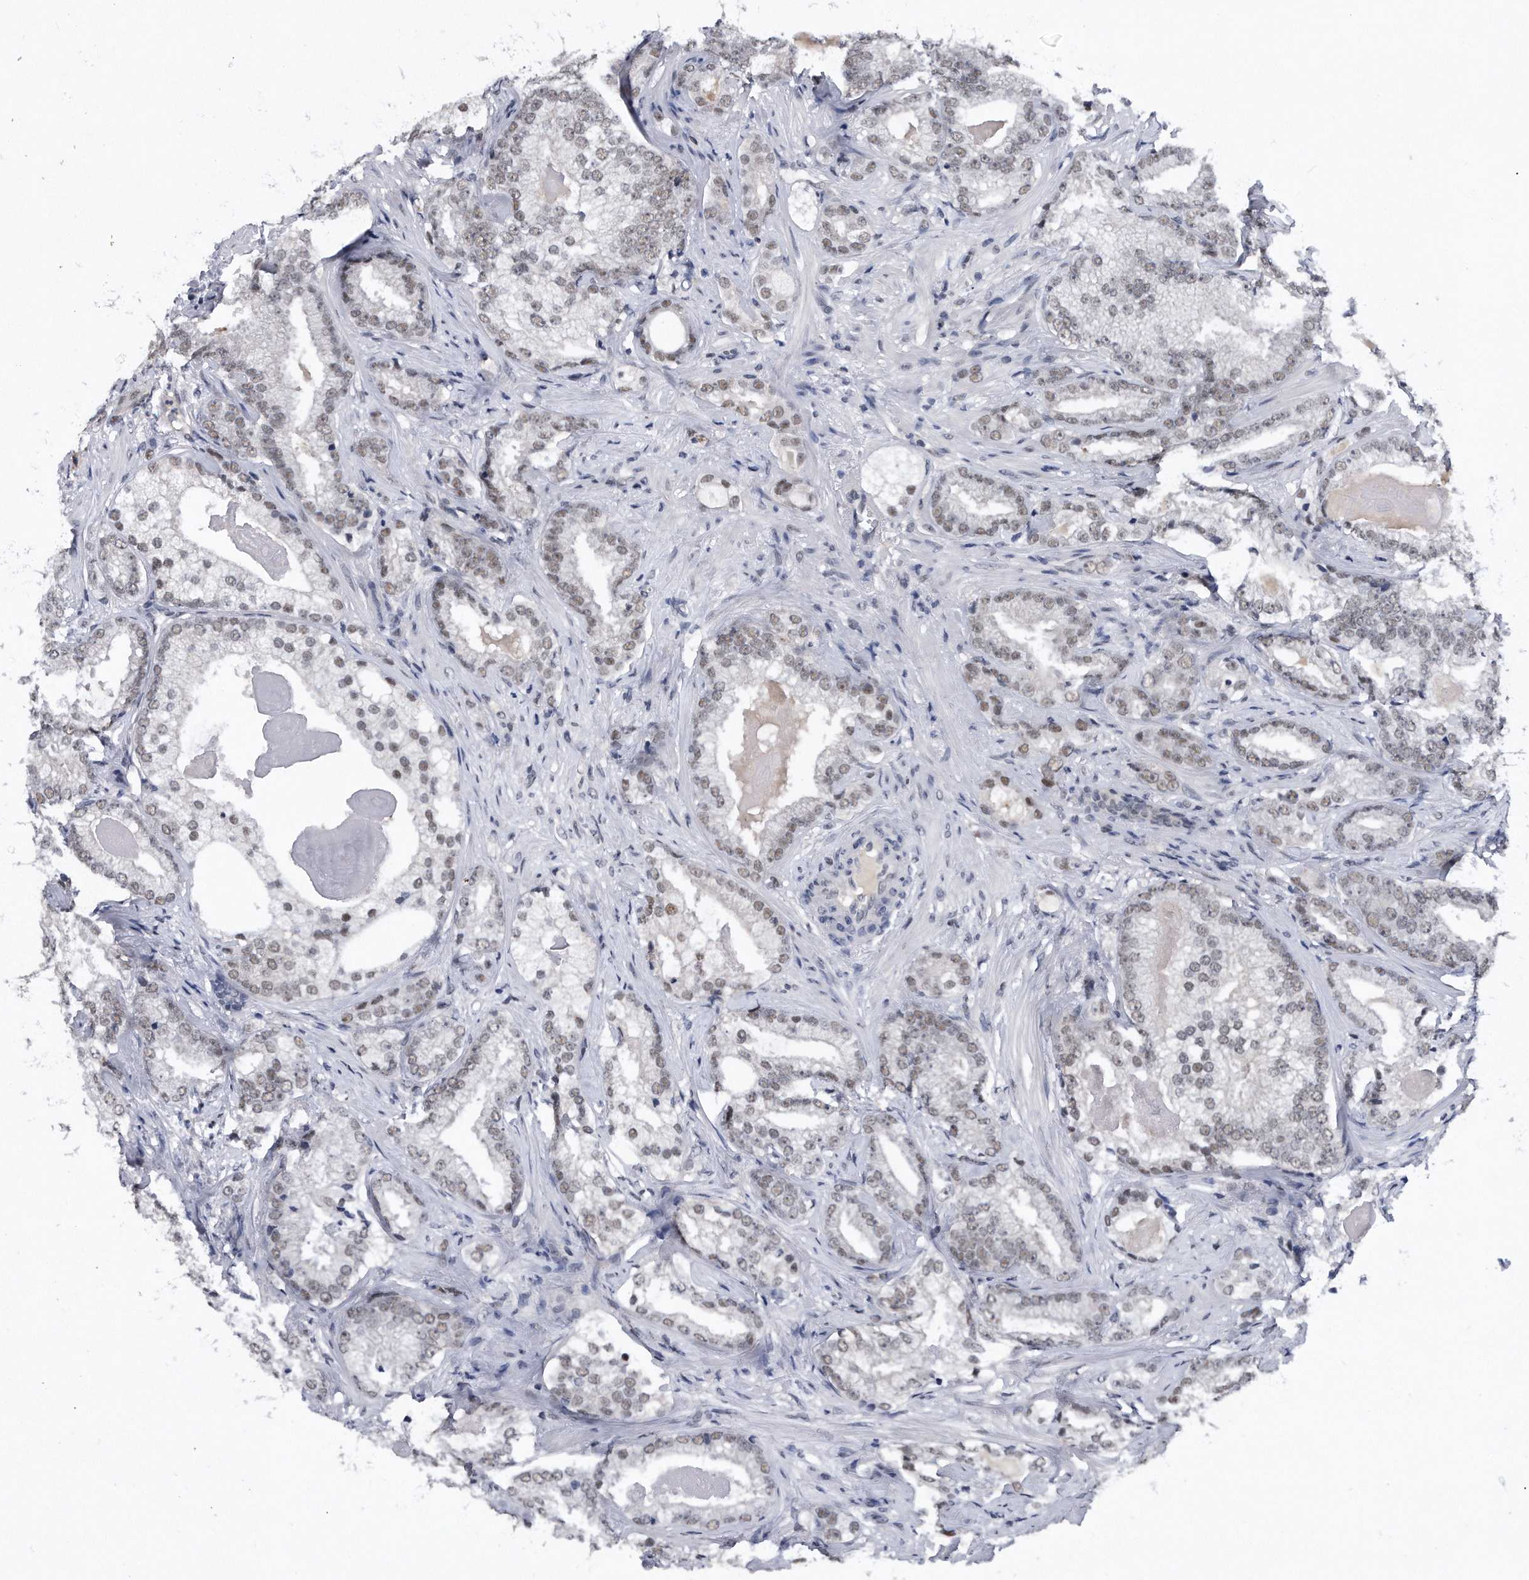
{"staining": {"intensity": "weak", "quantity": "<25%", "location": "nuclear"}, "tissue": "prostate cancer", "cell_type": "Tumor cells", "image_type": "cancer", "snomed": [{"axis": "morphology", "description": "Normal morphology"}, {"axis": "morphology", "description": "Adenocarcinoma, Low grade"}, {"axis": "topography", "description": "Prostate"}], "caption": "Micrograph shows no protein expression in tumor cells of prostate adenocarcinoma (low-grade) tissue.", "gene": "VIRMA", "patient": {"sex": "male", "age": 72}}